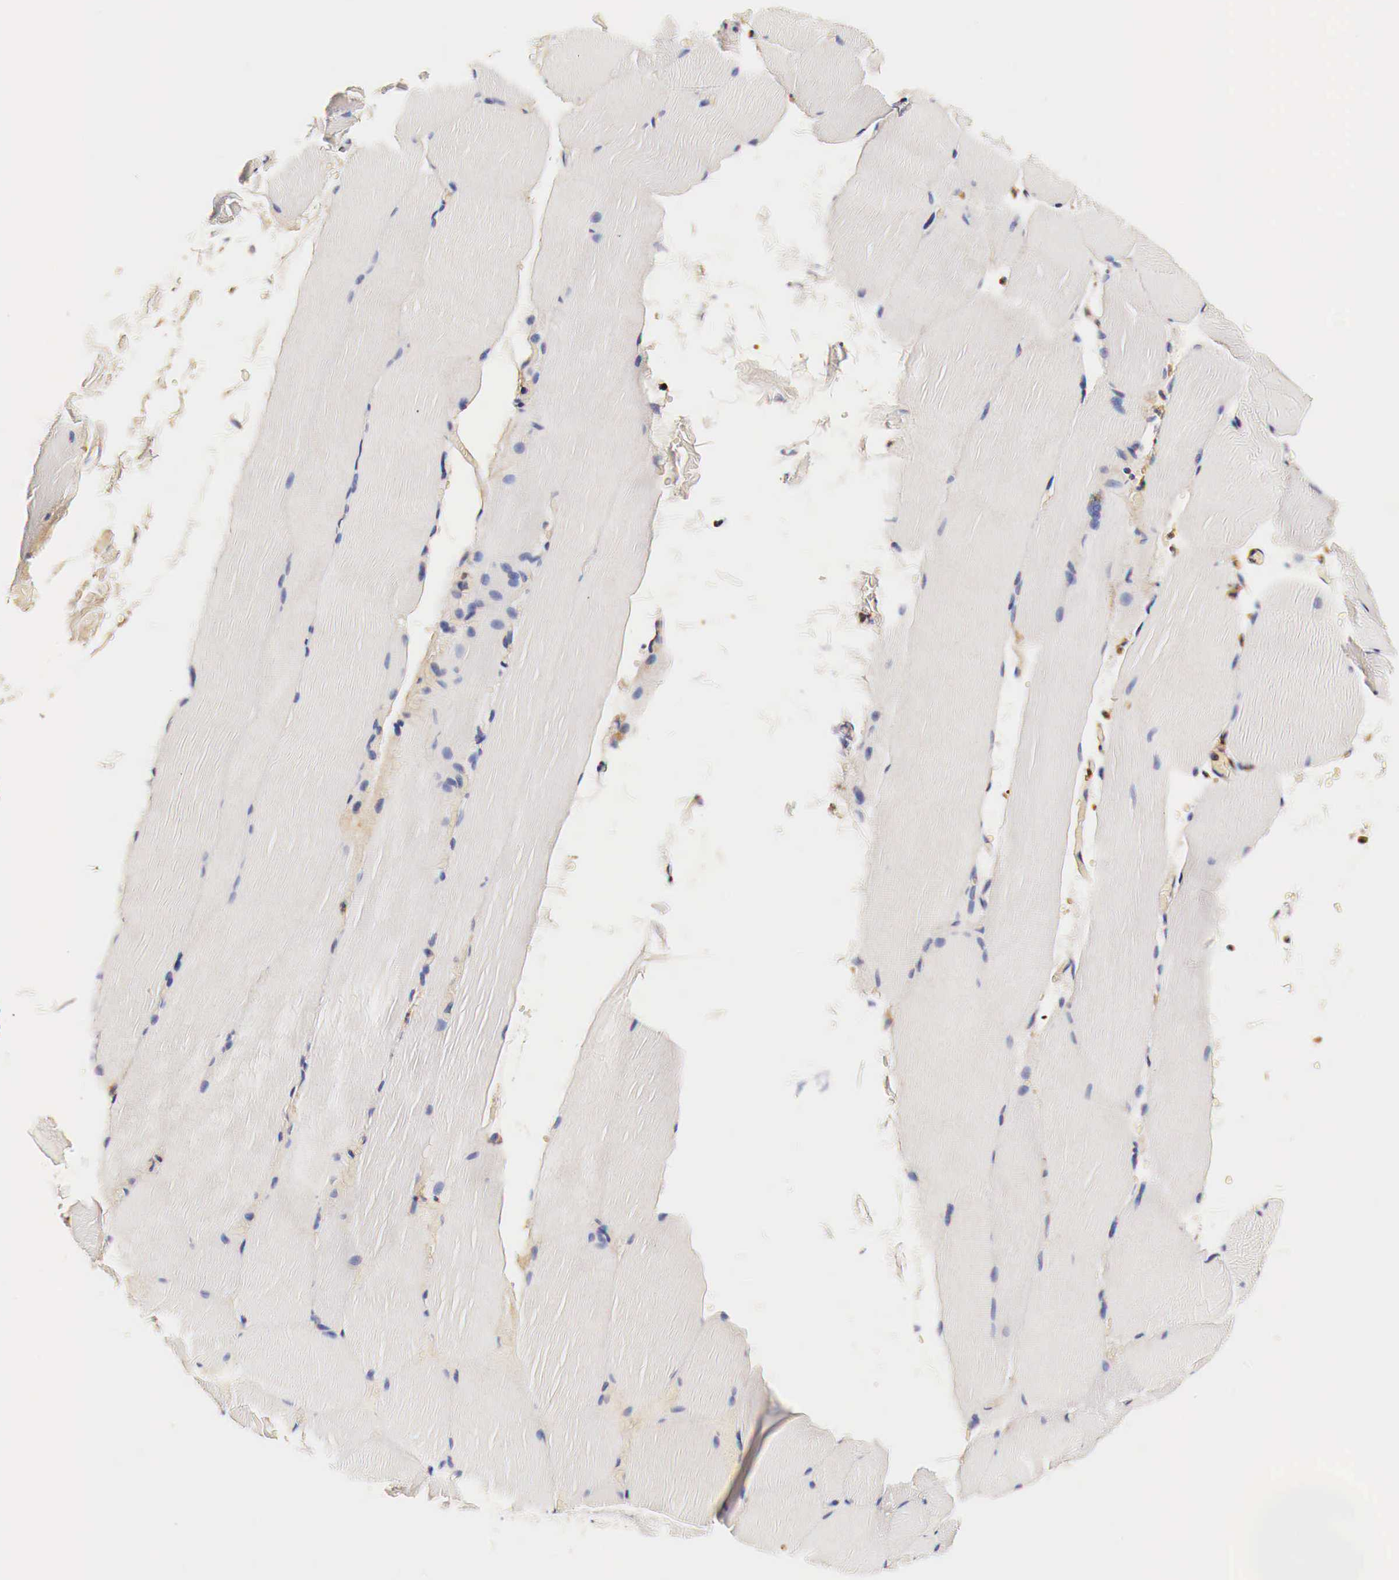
{"staining": {"intensity": "negative", "quantity": "none", "location": "none"}, "tissue": "skeletal muscle", "cell_type": "Myocytes", "image_type": "normal", "snomed": [{"axis": "morphology", "description": "Normal tissue, NOS"}, {"axis": "topography", "description": "Skeletal muscle"}], "caption": "IHC micrograph of unremarkable human skeletal muscle stained for a protein (brown), which exhibits no staining in myocytes. (Brightfield microscopy of DAB IHC at high magnification).", "gene": "RP2", "patient": {"sex": "male", "age": 71}}